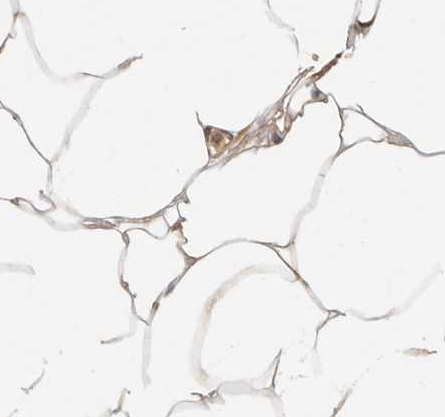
{"staining": {"intensity": "weak", "quantity": ">75%", "location": "cytoplasmic/membranous"}, "tissue": "adipose tissue", "cell_type": "Adipocytes", "image_type": "normal", "snomed": [{"axis": "morphology", "description": "Normal tissue, NOS"}, {"axis": "topography", "description": "Breast"}], "caption": "IHC (DAB (3,3'-diaminobenzidine)) staining of unremarkable adipose tissue displays weak cytoplasmic/membranous protein expression in about >75% of adipocytes.", "gene": "PSMA5", "patient": {"sex": "female", "age": 23}}